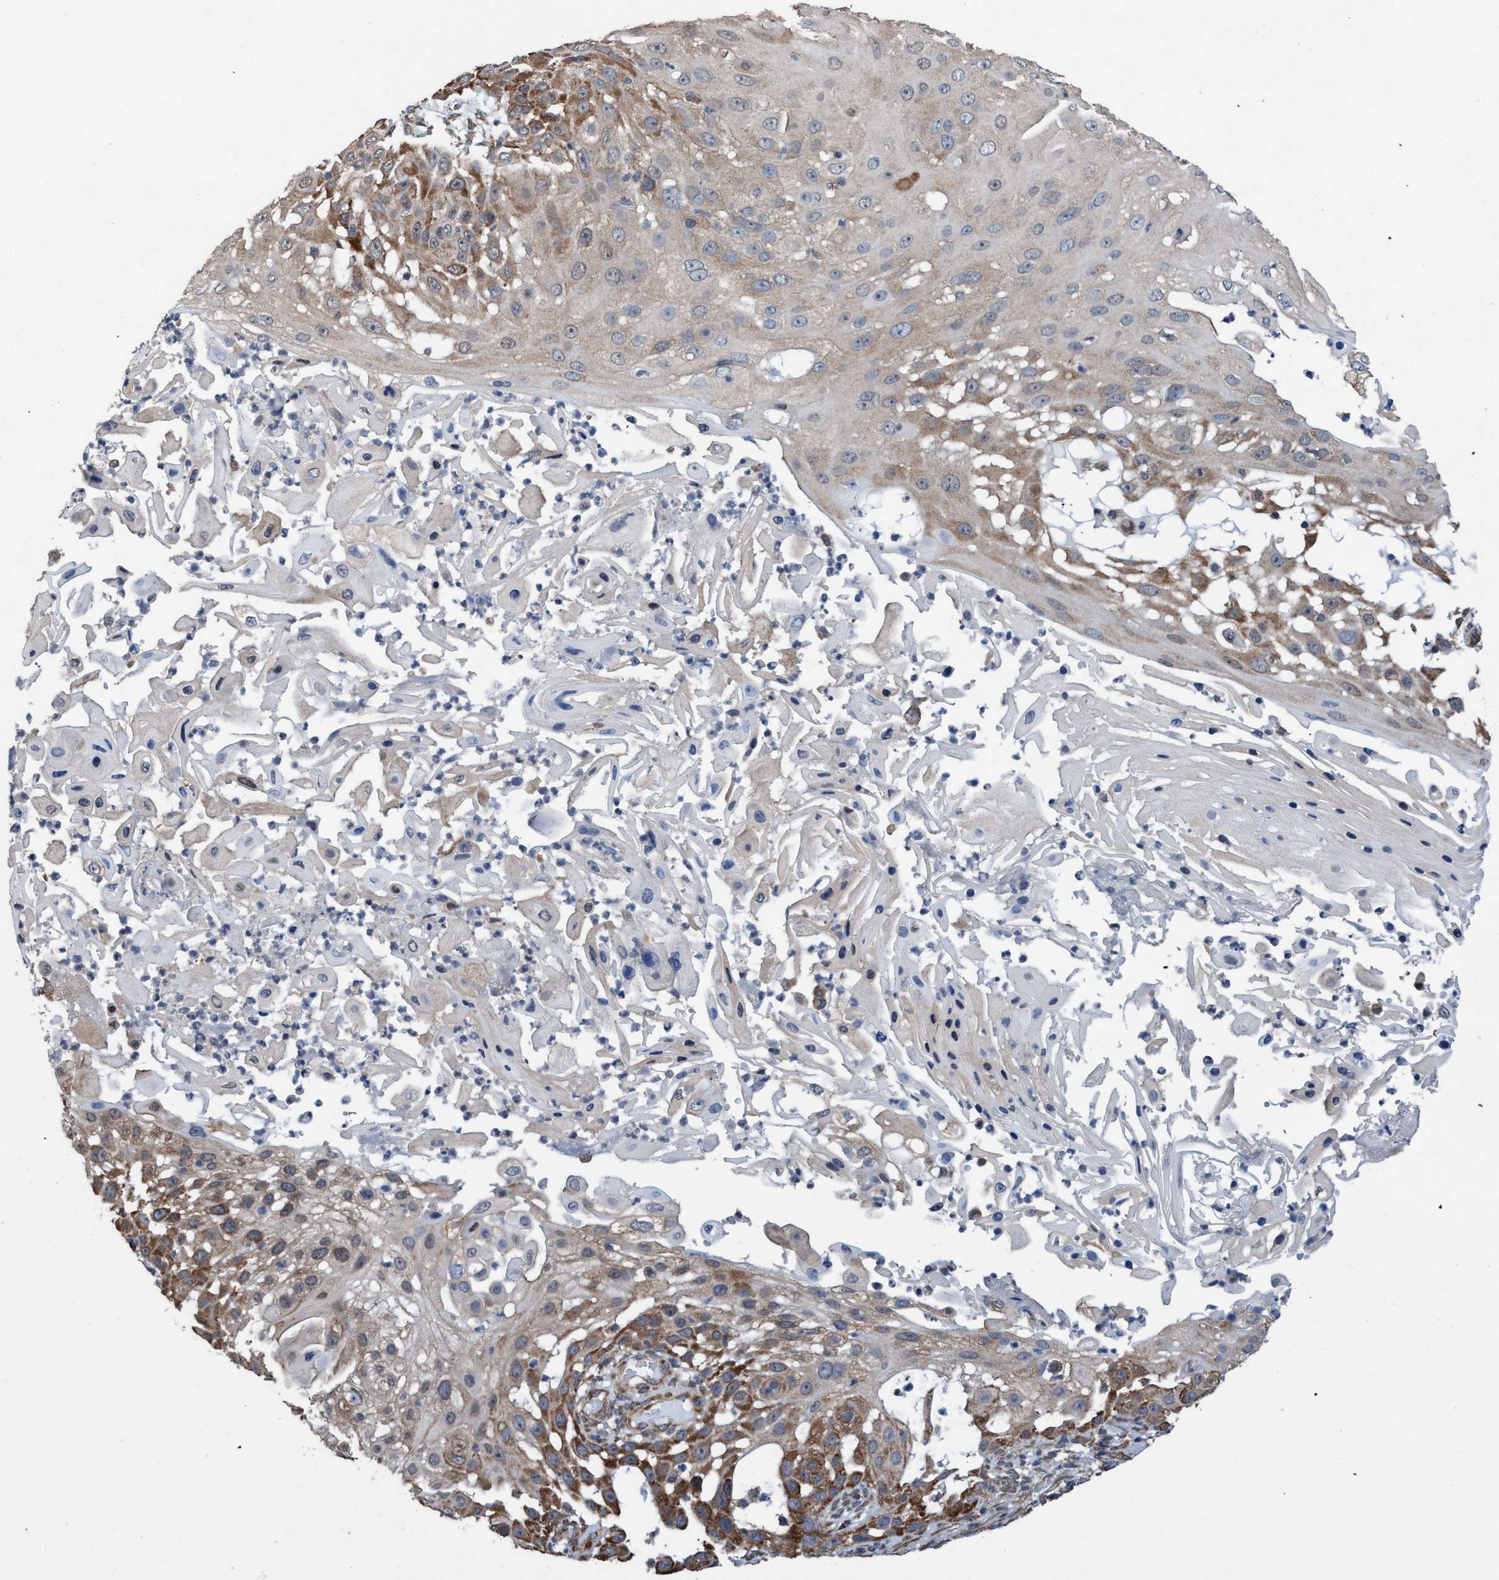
{"staining": {"intensity": "moderate", "quantity": ">75%", "location": "cytoplasmic/membranous"}, "tissue": "skin cancer", "cell_type": "Tumor cells", "image_type": "cancer", "snomed": [{"axis": "morphology", "description": "Squamous cell carcinoma, NOS"}, {"axis": "topography", "description": "Skin"}], "caption": "Skin cancer stained with a protein marker exhibits moderate staining in tumor cells.", "gene": "METAP2", "patient": {"sex": "female", "age": 44}}